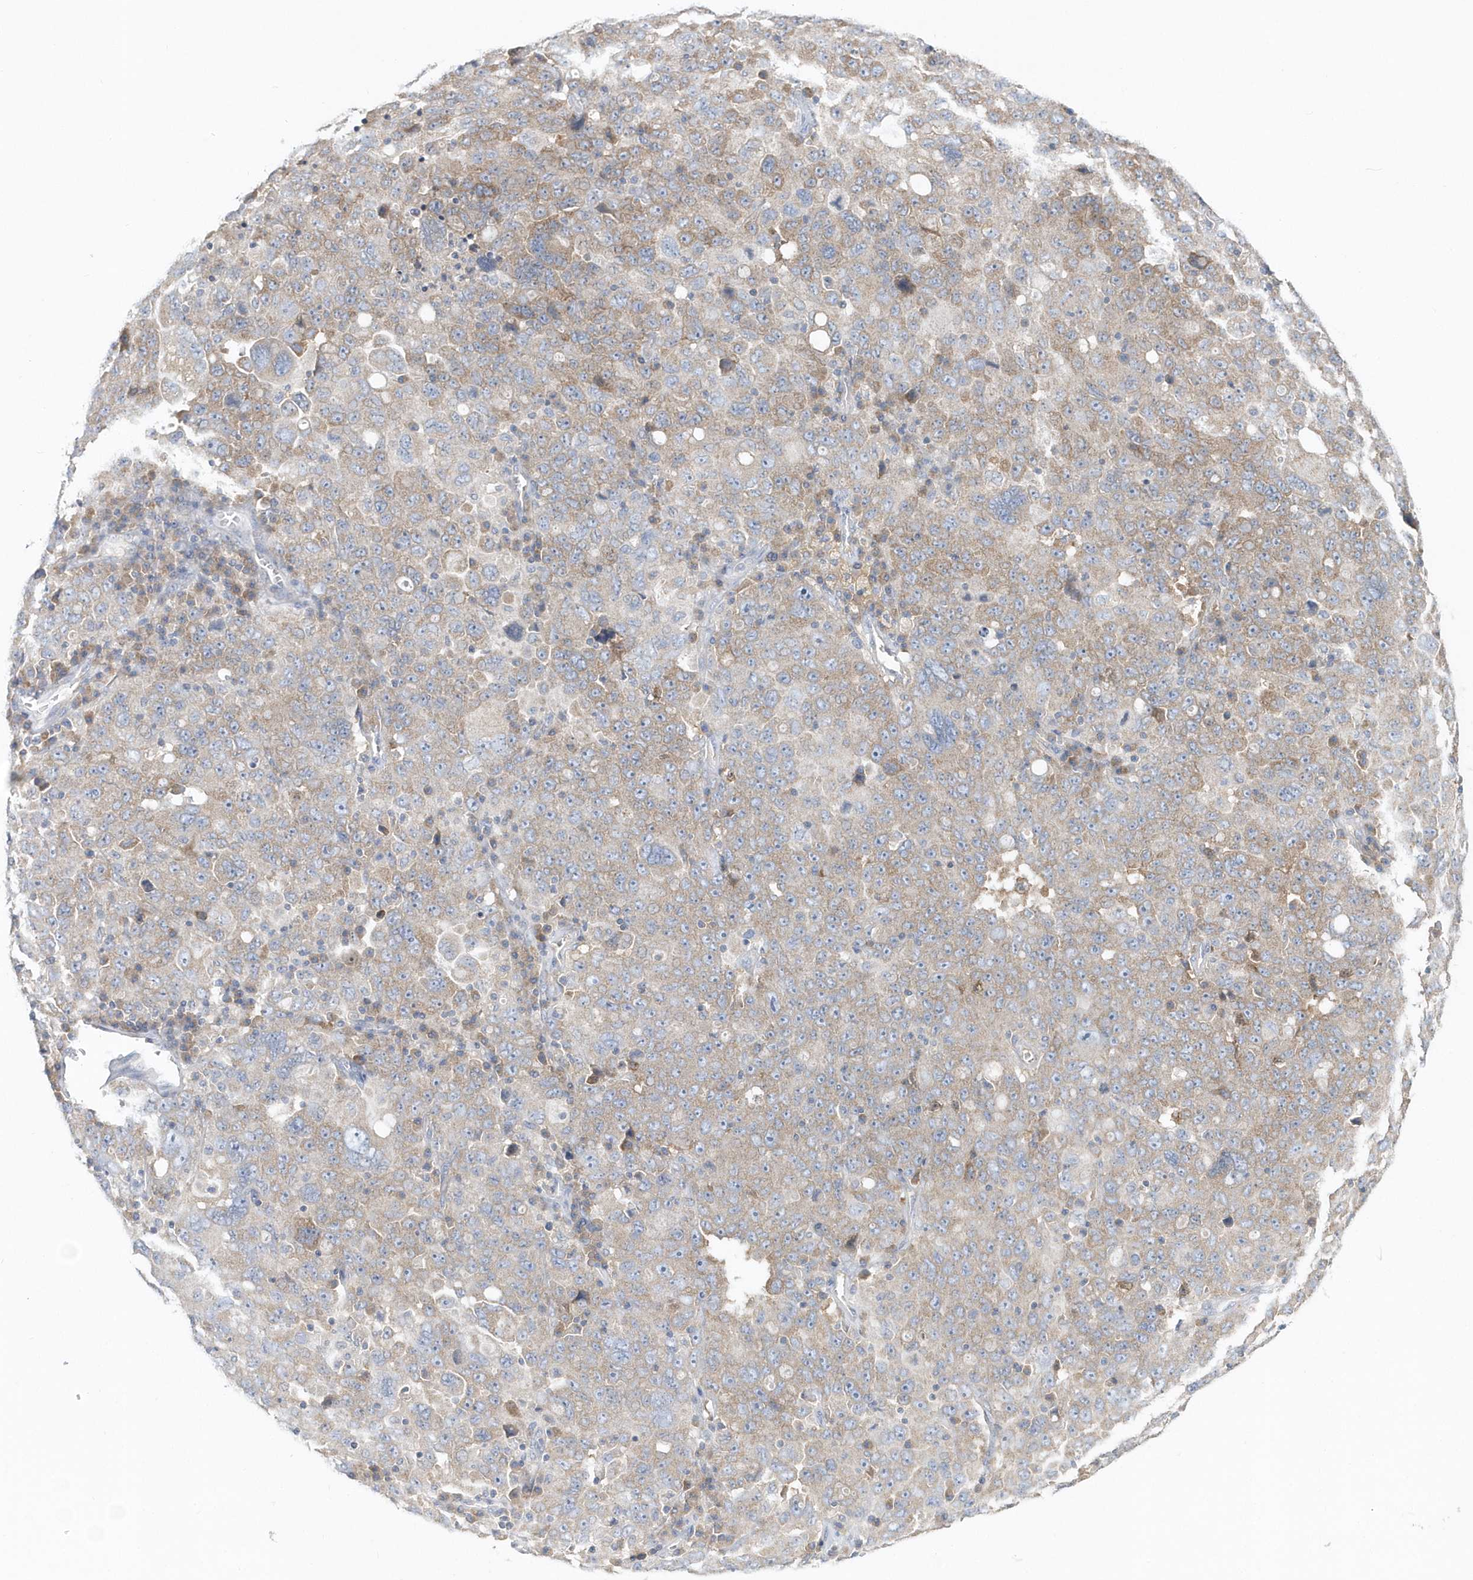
{"staining": {"intensity": "weak", "quantity": "25%-75%", "location": "cytoplasmic/membranous"}, "tissue": "ovarian cancer", "cell_type": "Tumor cells", "image_type": "cancer", "snomed": [{"axis": "morphology", "description": "Carcinoma, endometroid"}, {"axis": "topography", "description": "Ovary"}], "caption": "A micrograph of human ovarian cancer (endometroid carcinoma) stained for a protein shows weak cytoplasmic/membranous brown staining in tumor cells.", "gene": "EIF3C", "patient": {"sex": "female", "age": 62}}